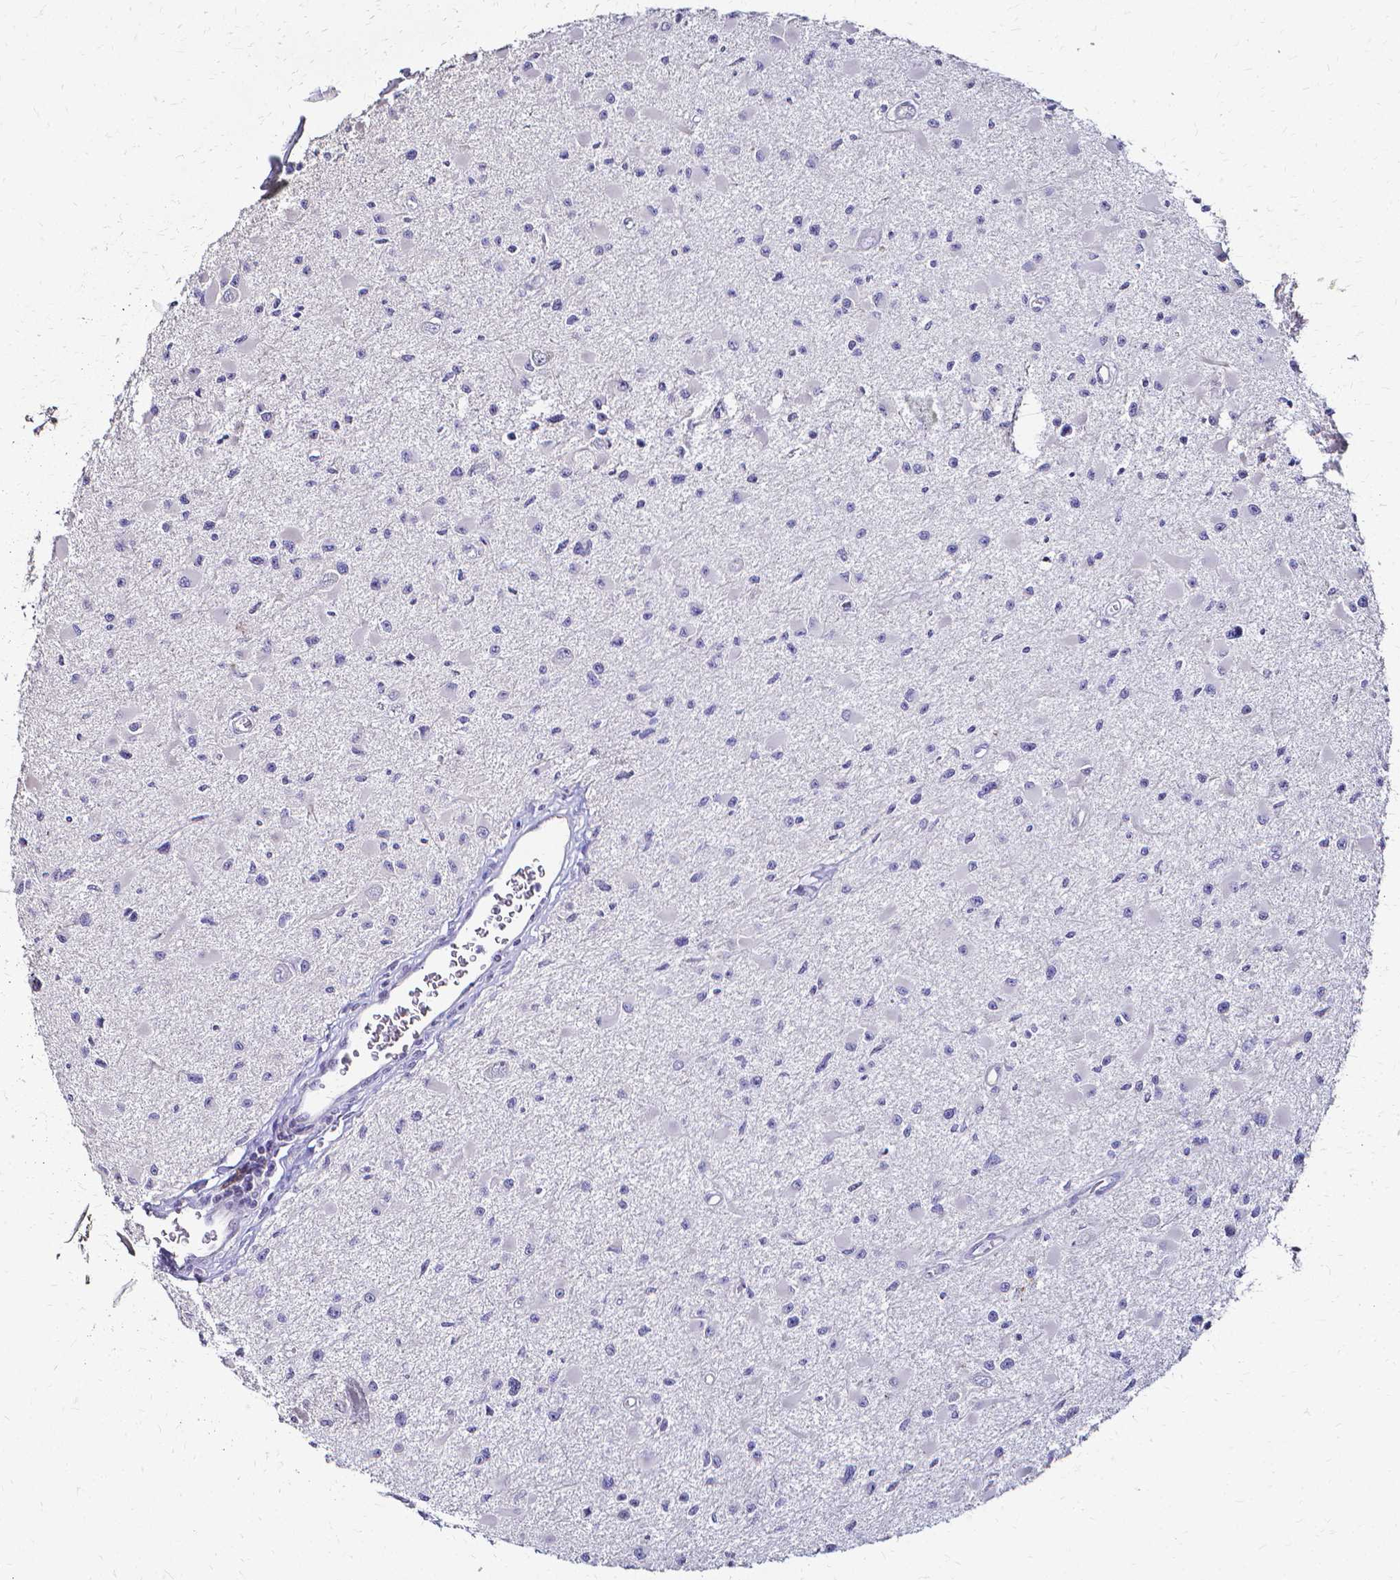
{"staining": {"intensity": "negative", "quantity": "none", "location": "none"}, "tissue": "glioma", "cell_type": "Tumor cells", "image_type": "cancer", "snomed": [{"axis": "morphology", "description": "Glioma, malignant, High grade"}, {"axis": "topography", "description": "Brain"}], "caption": "Immunohistochemical staining of human high-grade glioma (malignant) exhibits no significant staining in tumor cells.", "gene": "CCNB1", "patient": {"sex": "male", "age": 54}}